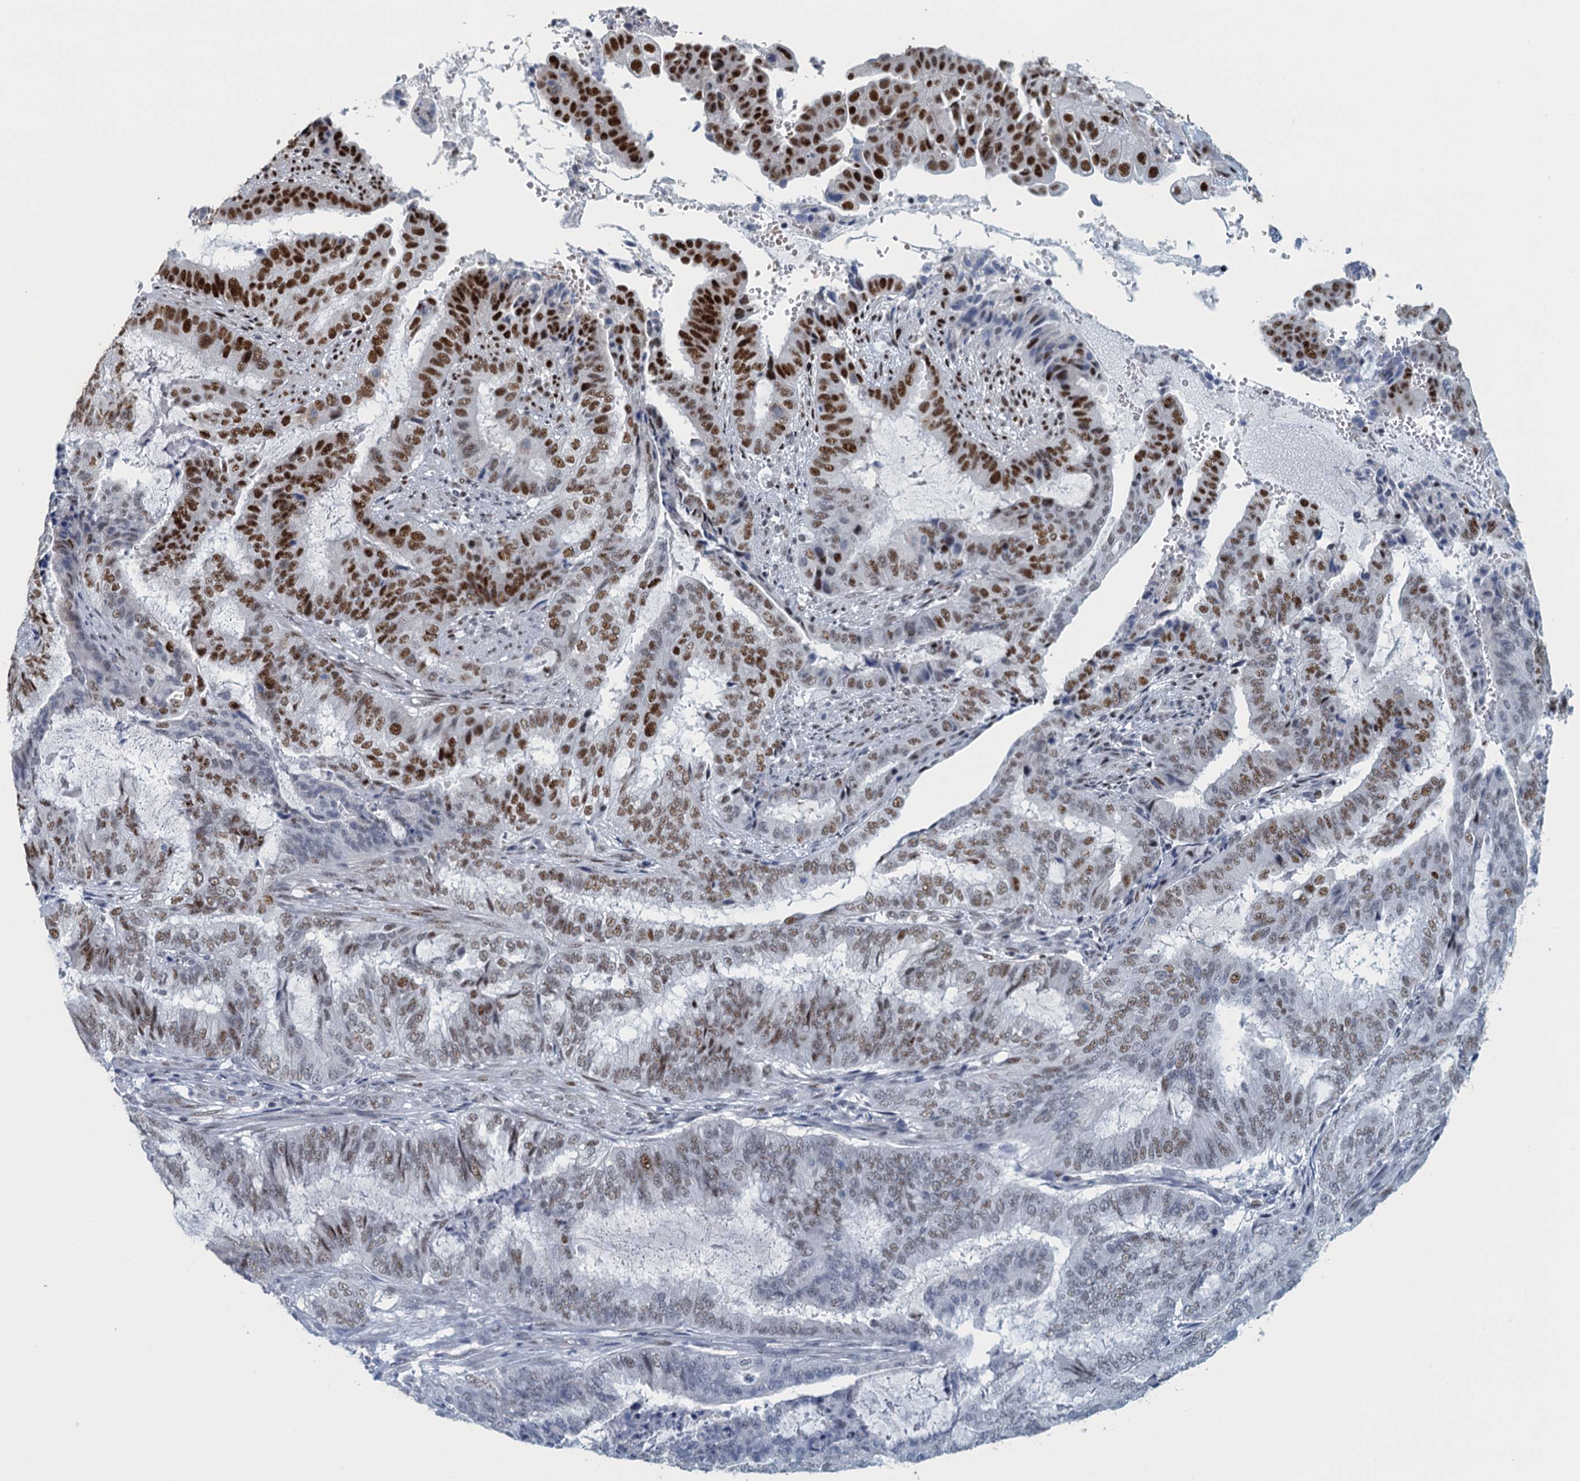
{"staining": {"intensity": "strong", "quantity": "25%-75%", "location": "nuclear"}, "tissue": "endometrial cancer", "cell_type": "Tumor cells", "image_type": "cancer", "snomed": [{"axis": "morphology", "description": "Adenocarcinoma, NOS"}, {"axis": "topography", "description": "Endometrium"}], "caption": "IHC image of neoplastic tissue: human endometrial cancer stained using IHC exhibits high levels of strong protein expression localized specifically in the nuclear of tumor cells, appearing as a nuclear brown color.", "gene": "TTLL9", "patient": {"sex": "female", "age": 51}}